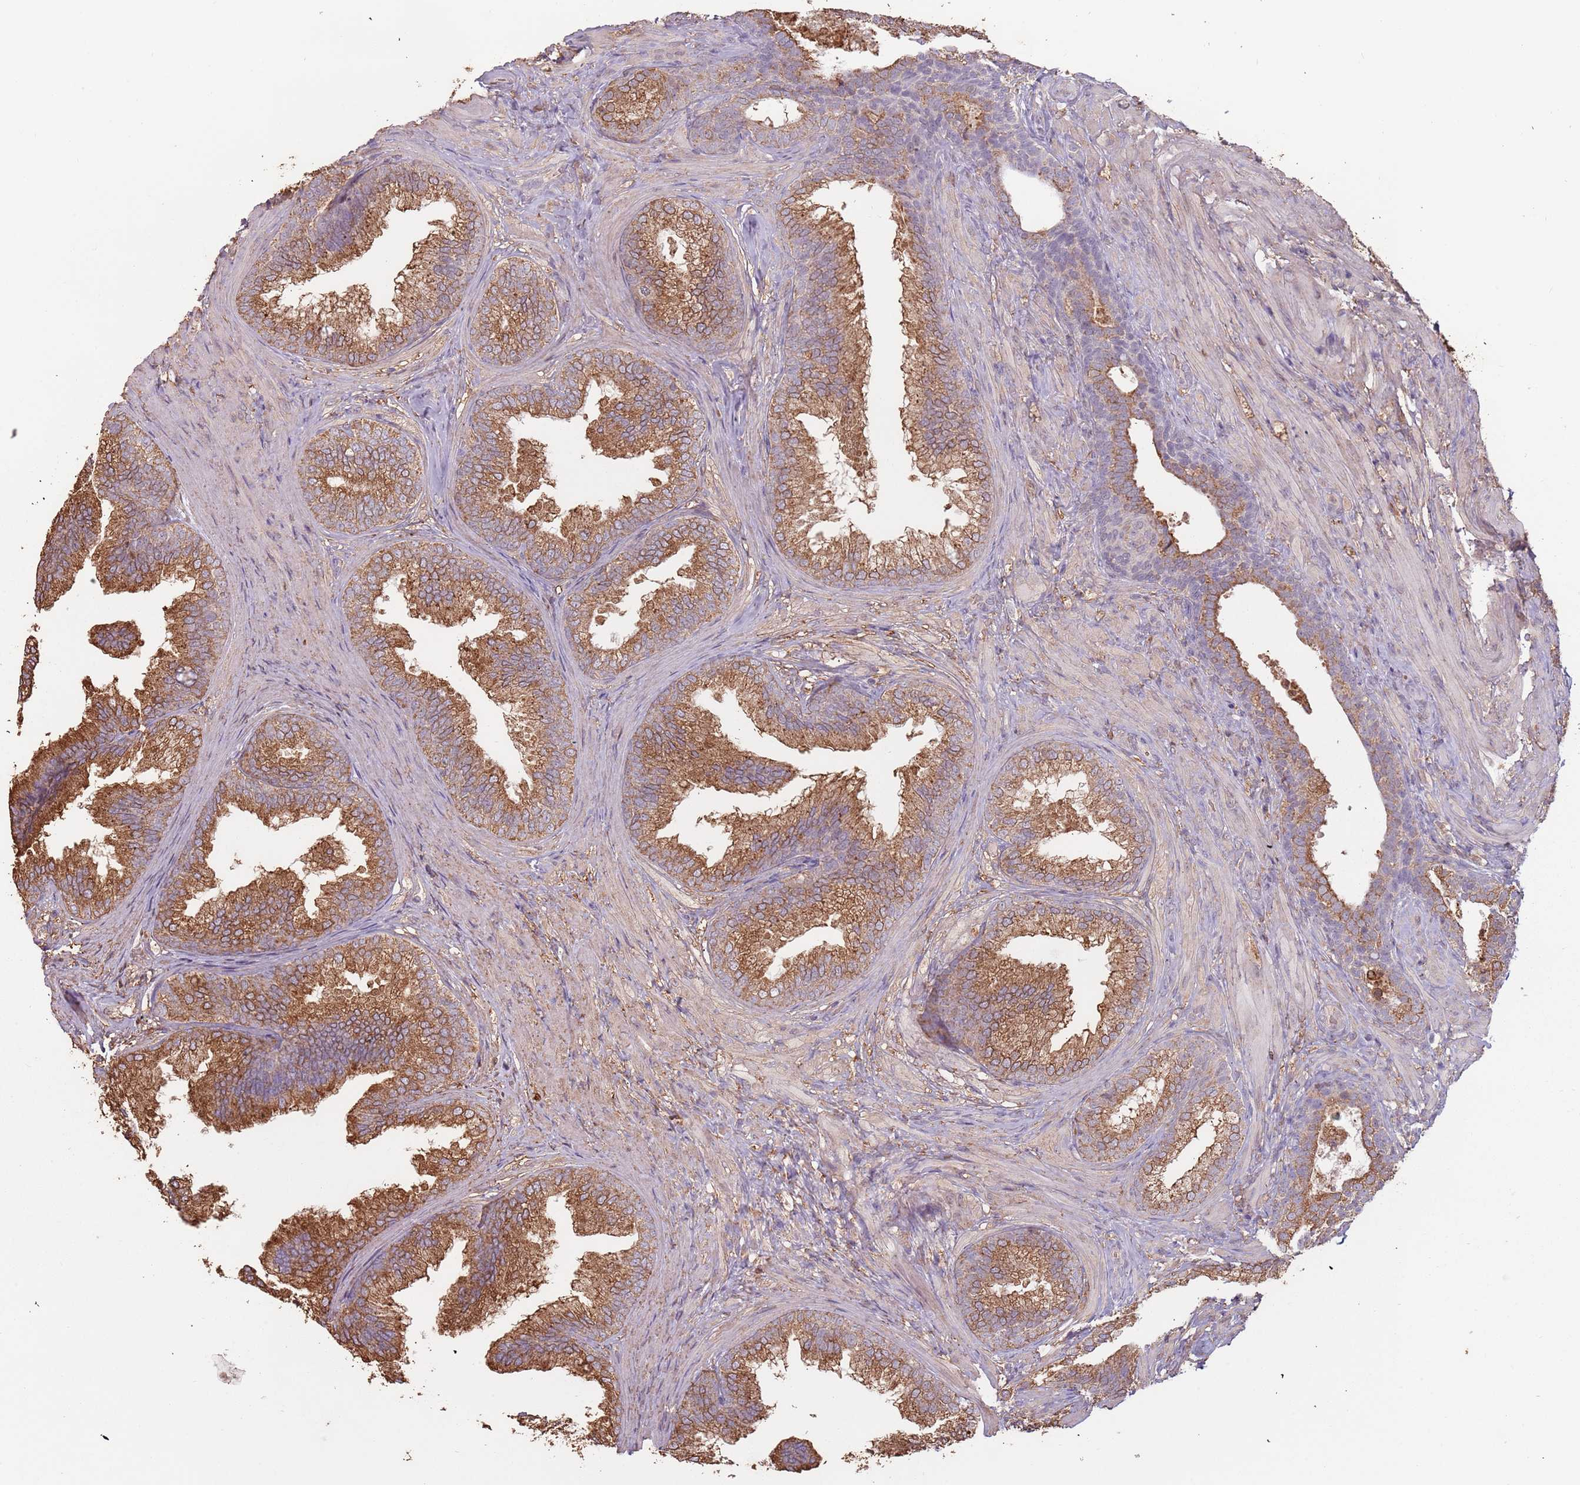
{"staining": {"intensity": "moderate", "quantity": ">75%", "location": "cytoplasmic/membranous"}, "tissue": "prostate", "cell_type": "Glandular cells", "image_type": "normal", "snomed": [{"axis": "morphology", "description": "Normal tissue, NOS"}, {"axis": "topography", "description": "Prostate"}], "caption": "Immunohistochemical staining of benign prostate reveals >75% levels of moderate cytoplasmic/membranous protein positivity in about >75% of glandular cells. (DAB = brown stain, brightfield microscopy at high magnification).", "gene": "ATOSB", "patient": {"sex": "male", "age": 76}}